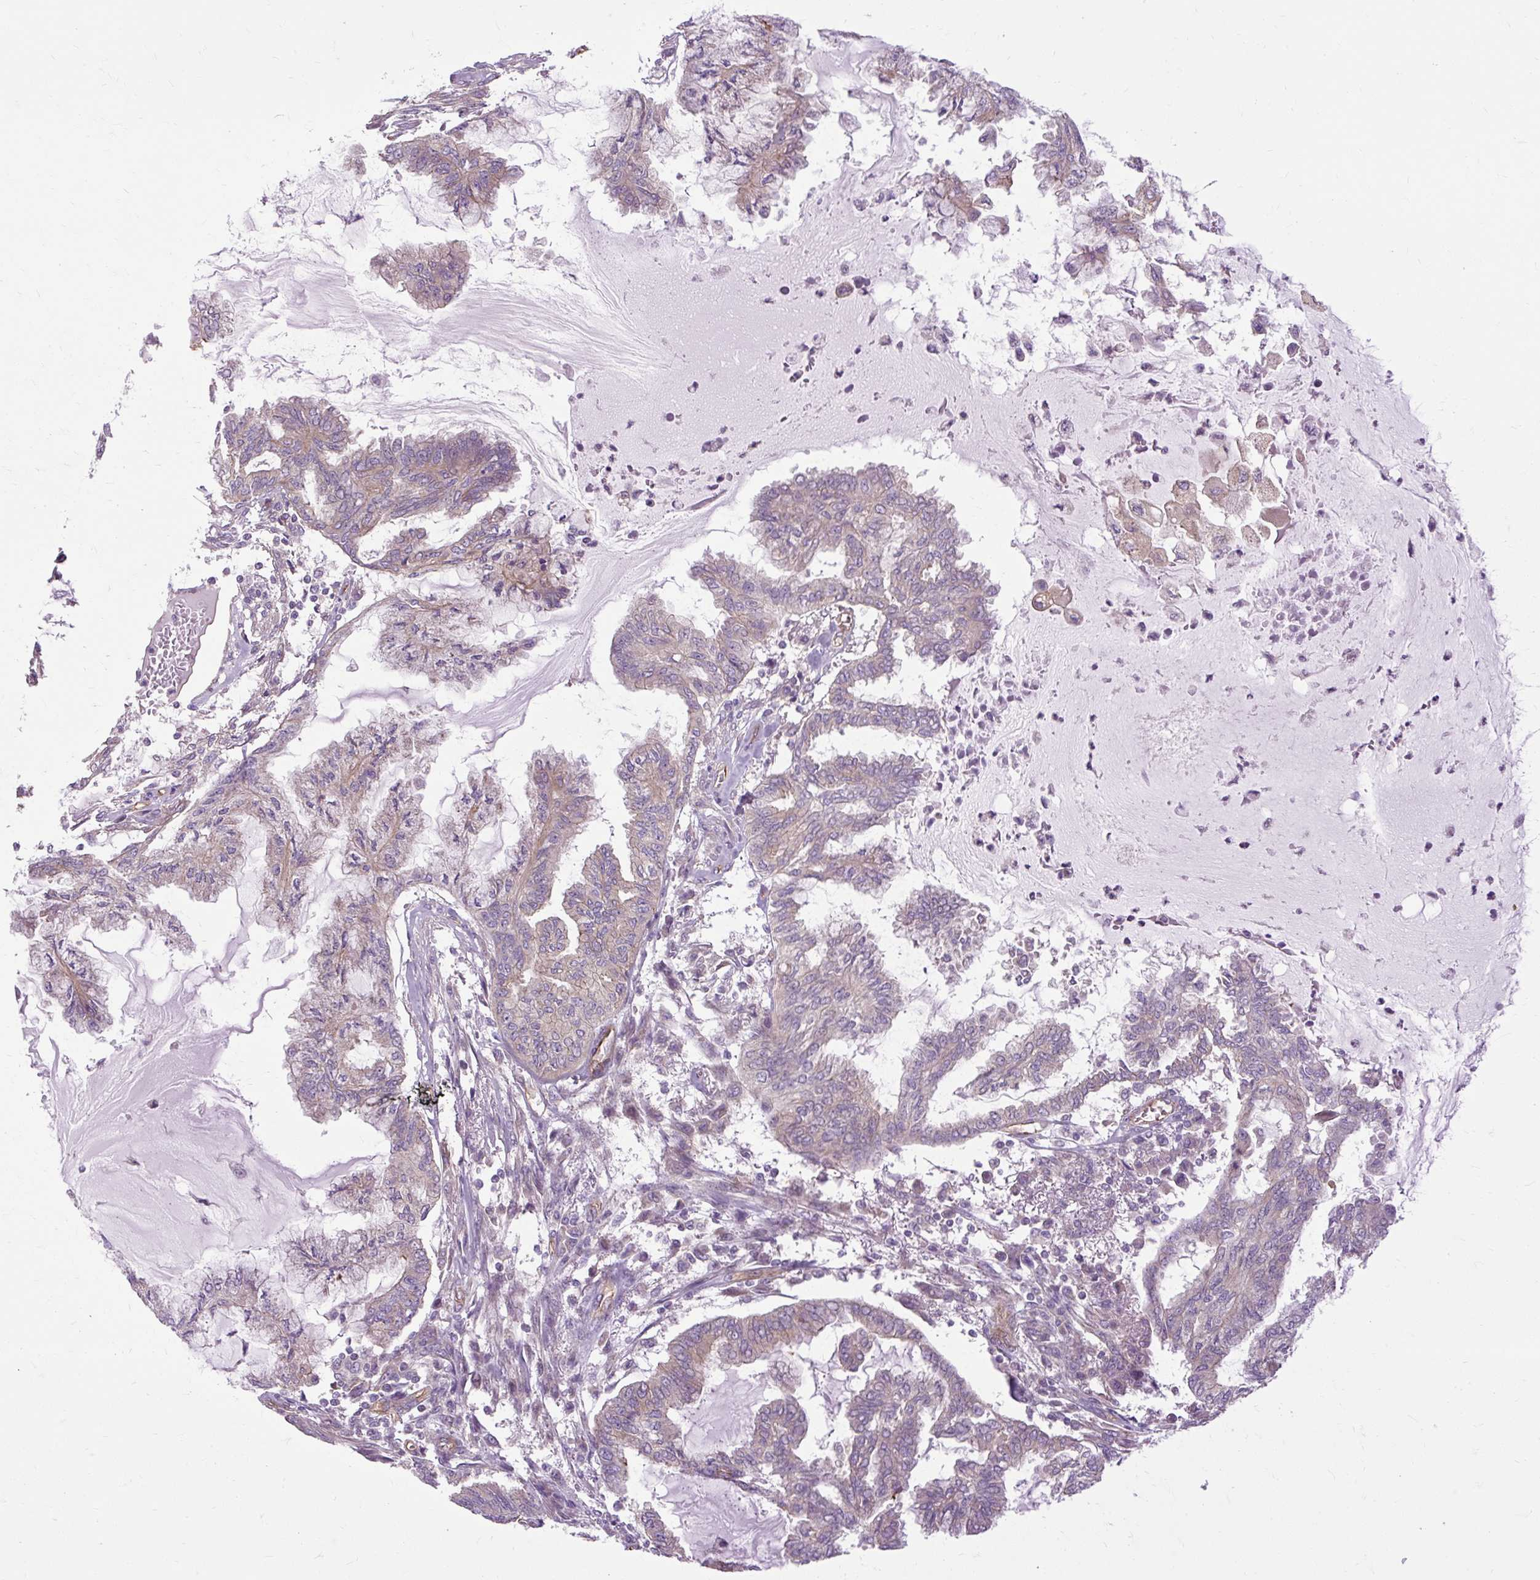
{"staining": {"intensity": "negative", "quantity": "none", "location": "none"}, "tissue": "endometrial cancer", "cell_type": "Tumor cells", "image_type": "cancer", "snomed": [{"axis": "morphology", "description": "Adenocarcinoma, NOS"}, {"axis": "topography", "description": "Endometrium"}], "caption": "Tumor cells are negative for brown protein staining in adenocarcinoma (endometrial).", "gene": "CCDC93", "patient": {"sex": "female", "age": 86}}